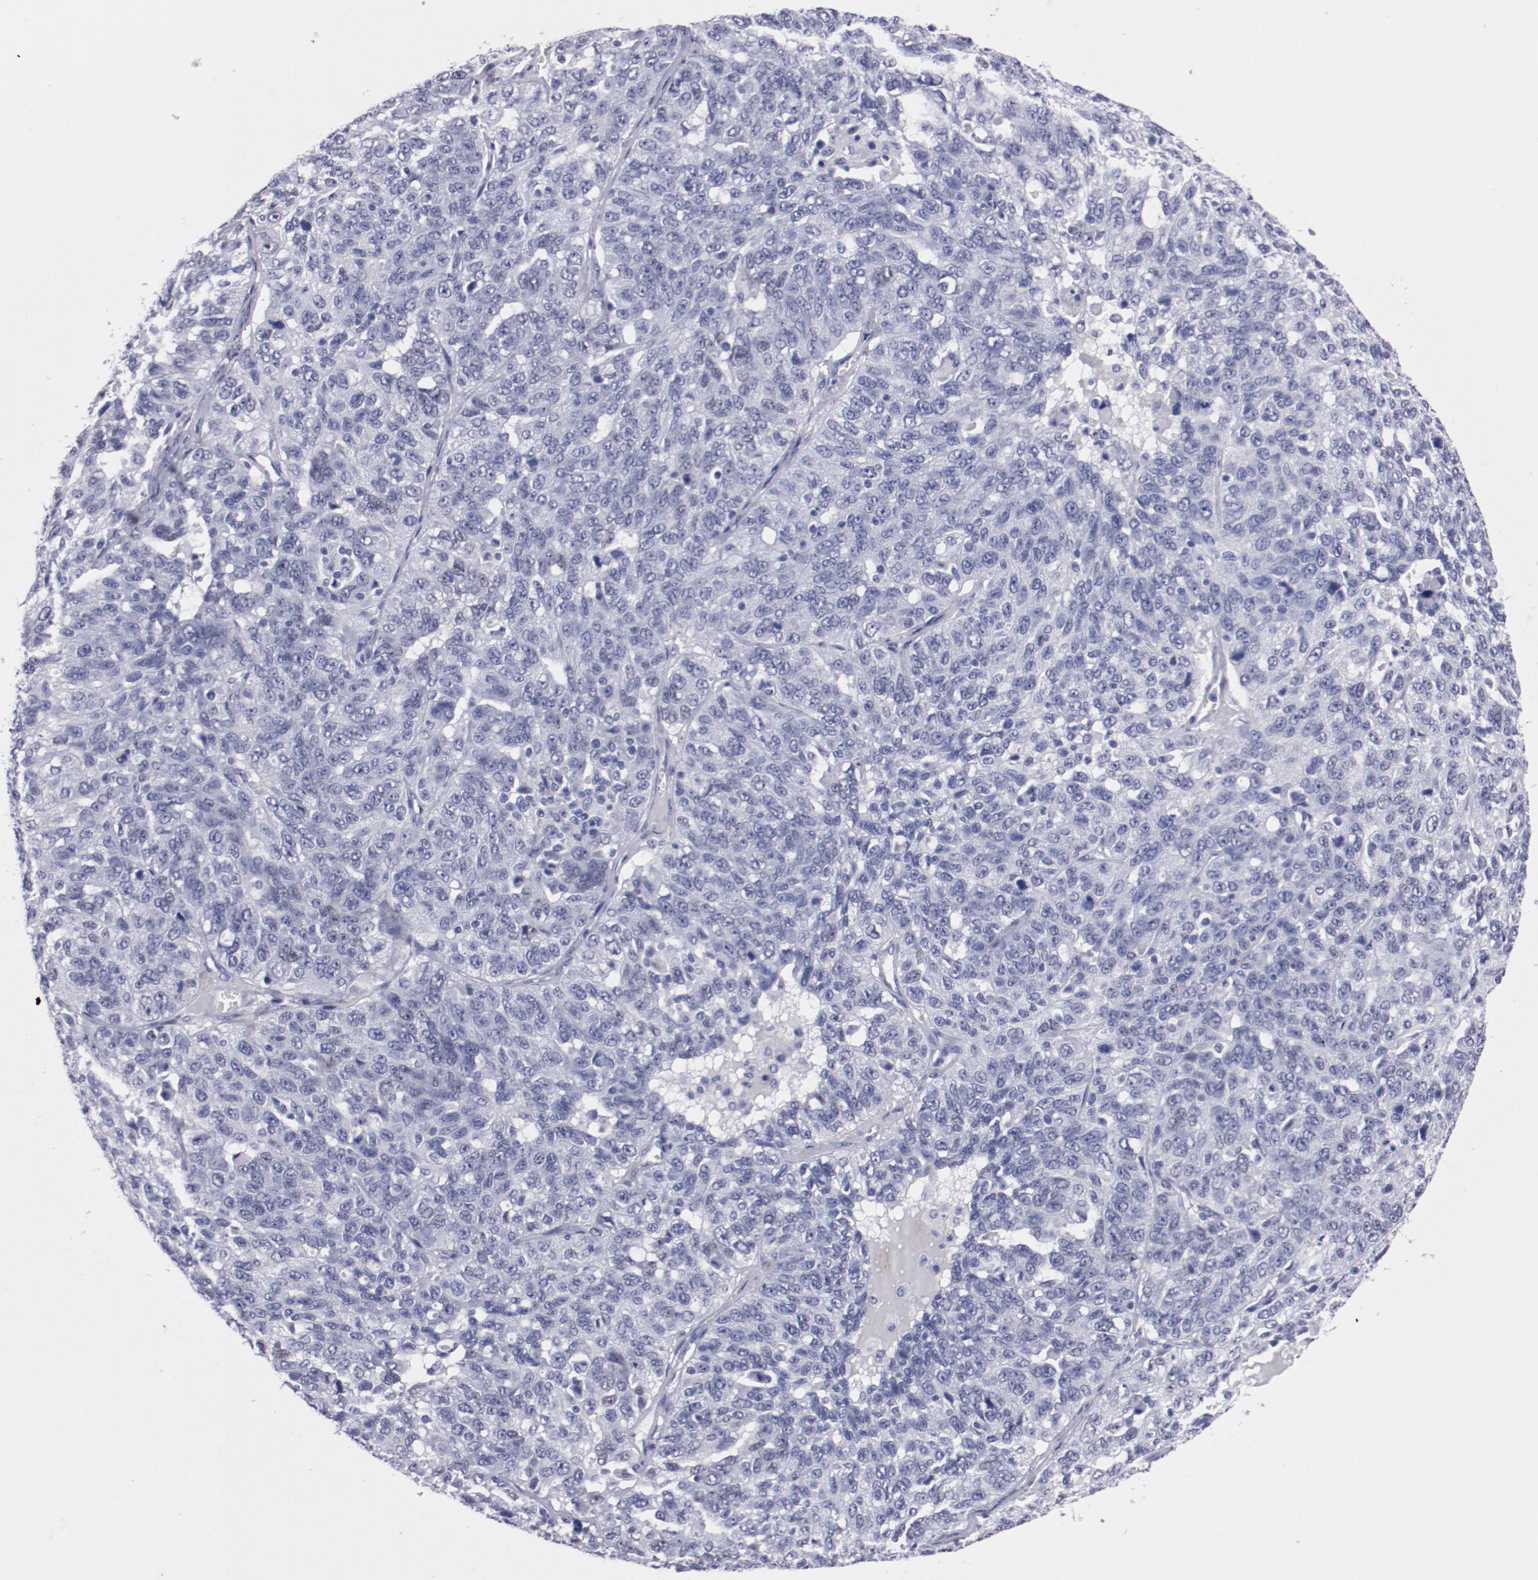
{"staining": {"intensity": "negative", "quantity": "none", "location": "none"}, "tissue": "ovarian cancer", "cell_type": "Tumor cells", "image_type": "cancer", "snomed": [{"axis": "morphology", "description": "Cystadenocarcinoma, serous, NOS"}, {"axis": "topography", "description": "Ovary"}], "caption": "This is an immunohistochemistry (IHC) micrograph of human ovarian cancer (serous cystadenocarcinoma). There is no expression in tumor cells.", "gene": "HNF1B", "patient": {"sex": "female", "age": 71}}